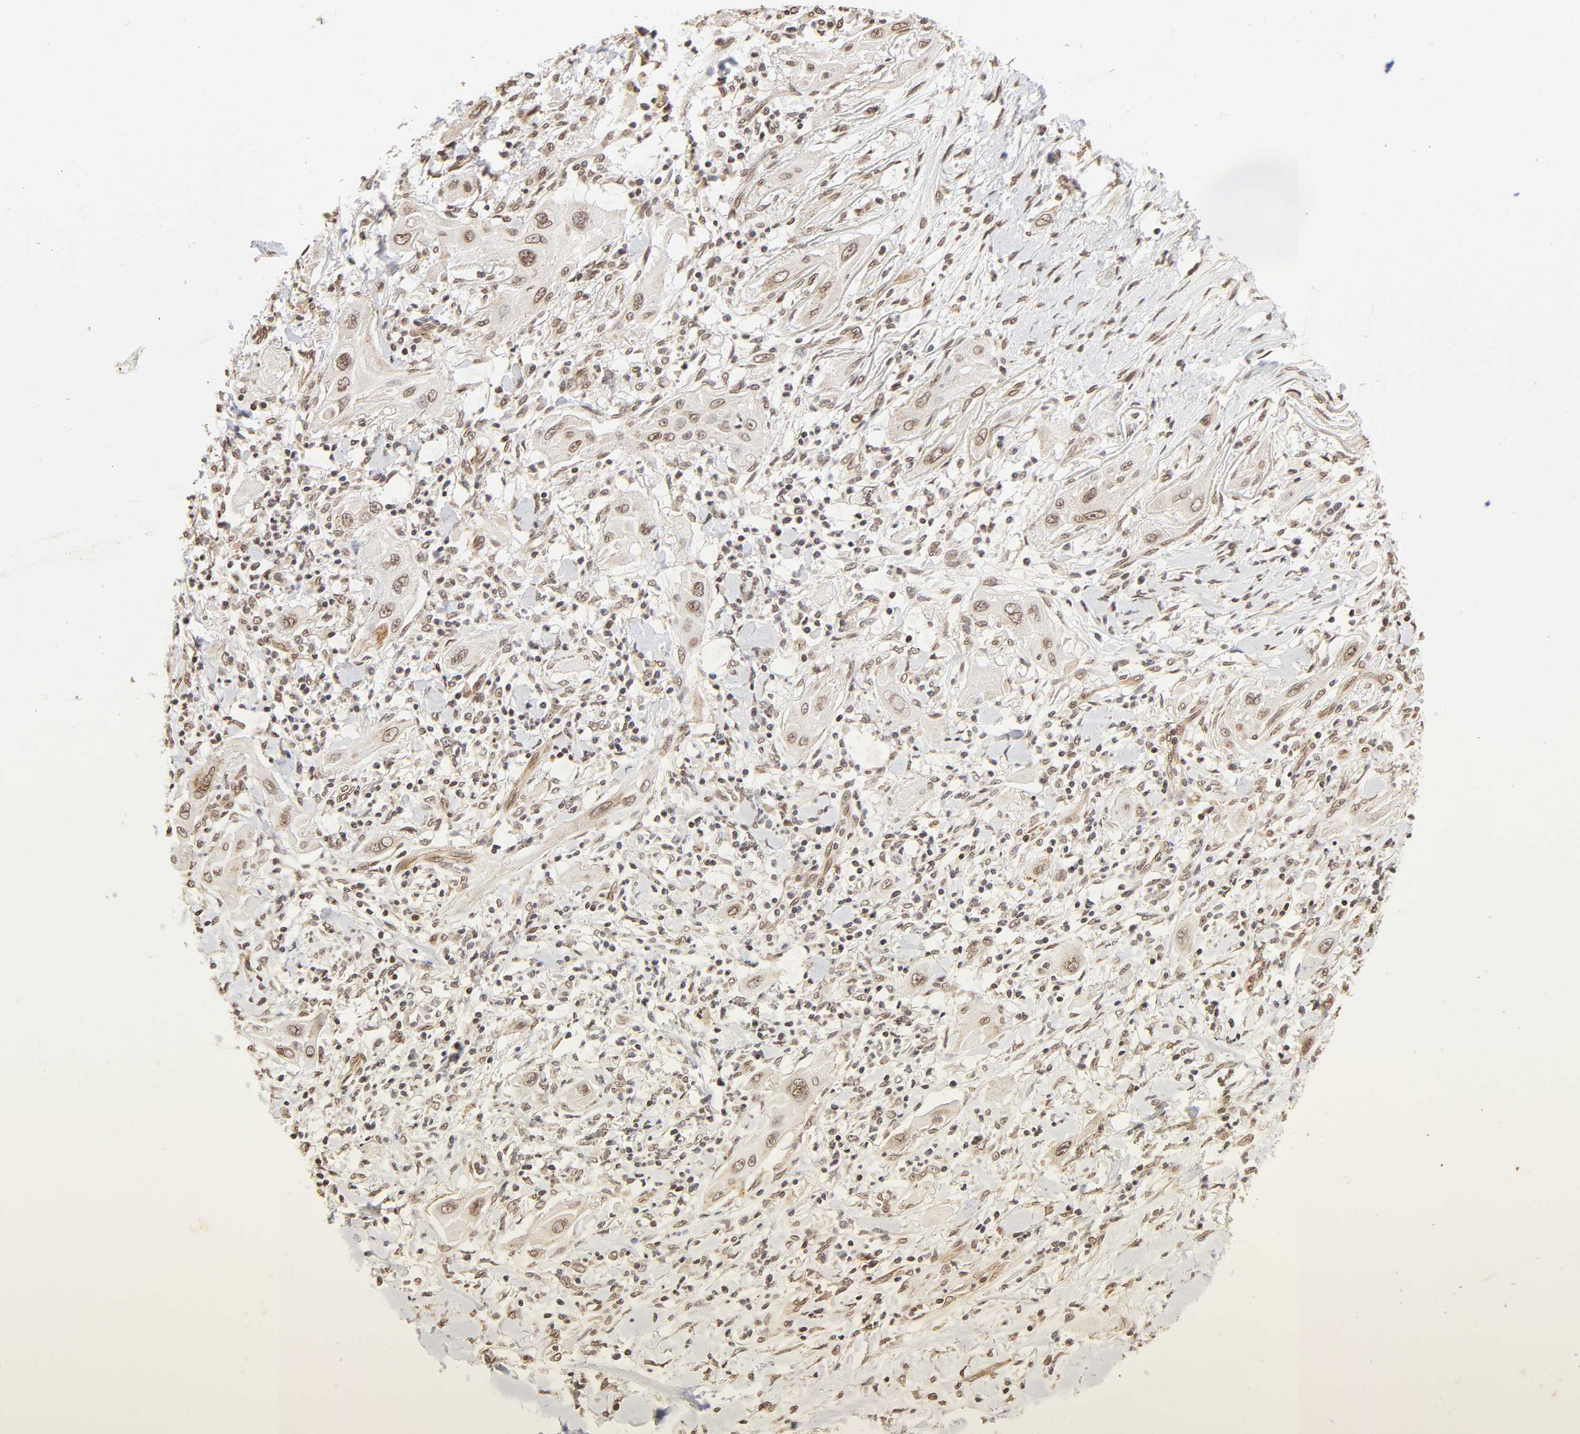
{"staining": {"intensity": "weak", "quantity": ">75%", "location": "nuclear"}, "tissue": "lung cancer", "cell_type": "Tumor cells", "image_type": "cancer", "snomed": [{"axis": "morphology", "description": "Squamous cell carcinoma, NOS"}, {"axis": "topography", "description": "Lung"}], "caption": "Brown immunohistochemical staining in human lung squamous cell carcinoma exhibits weak nuclear positivity in approximately >75% of tumor cells.", "gene": "MLLT6", "patient": {"sex": "female", "age": 47}}